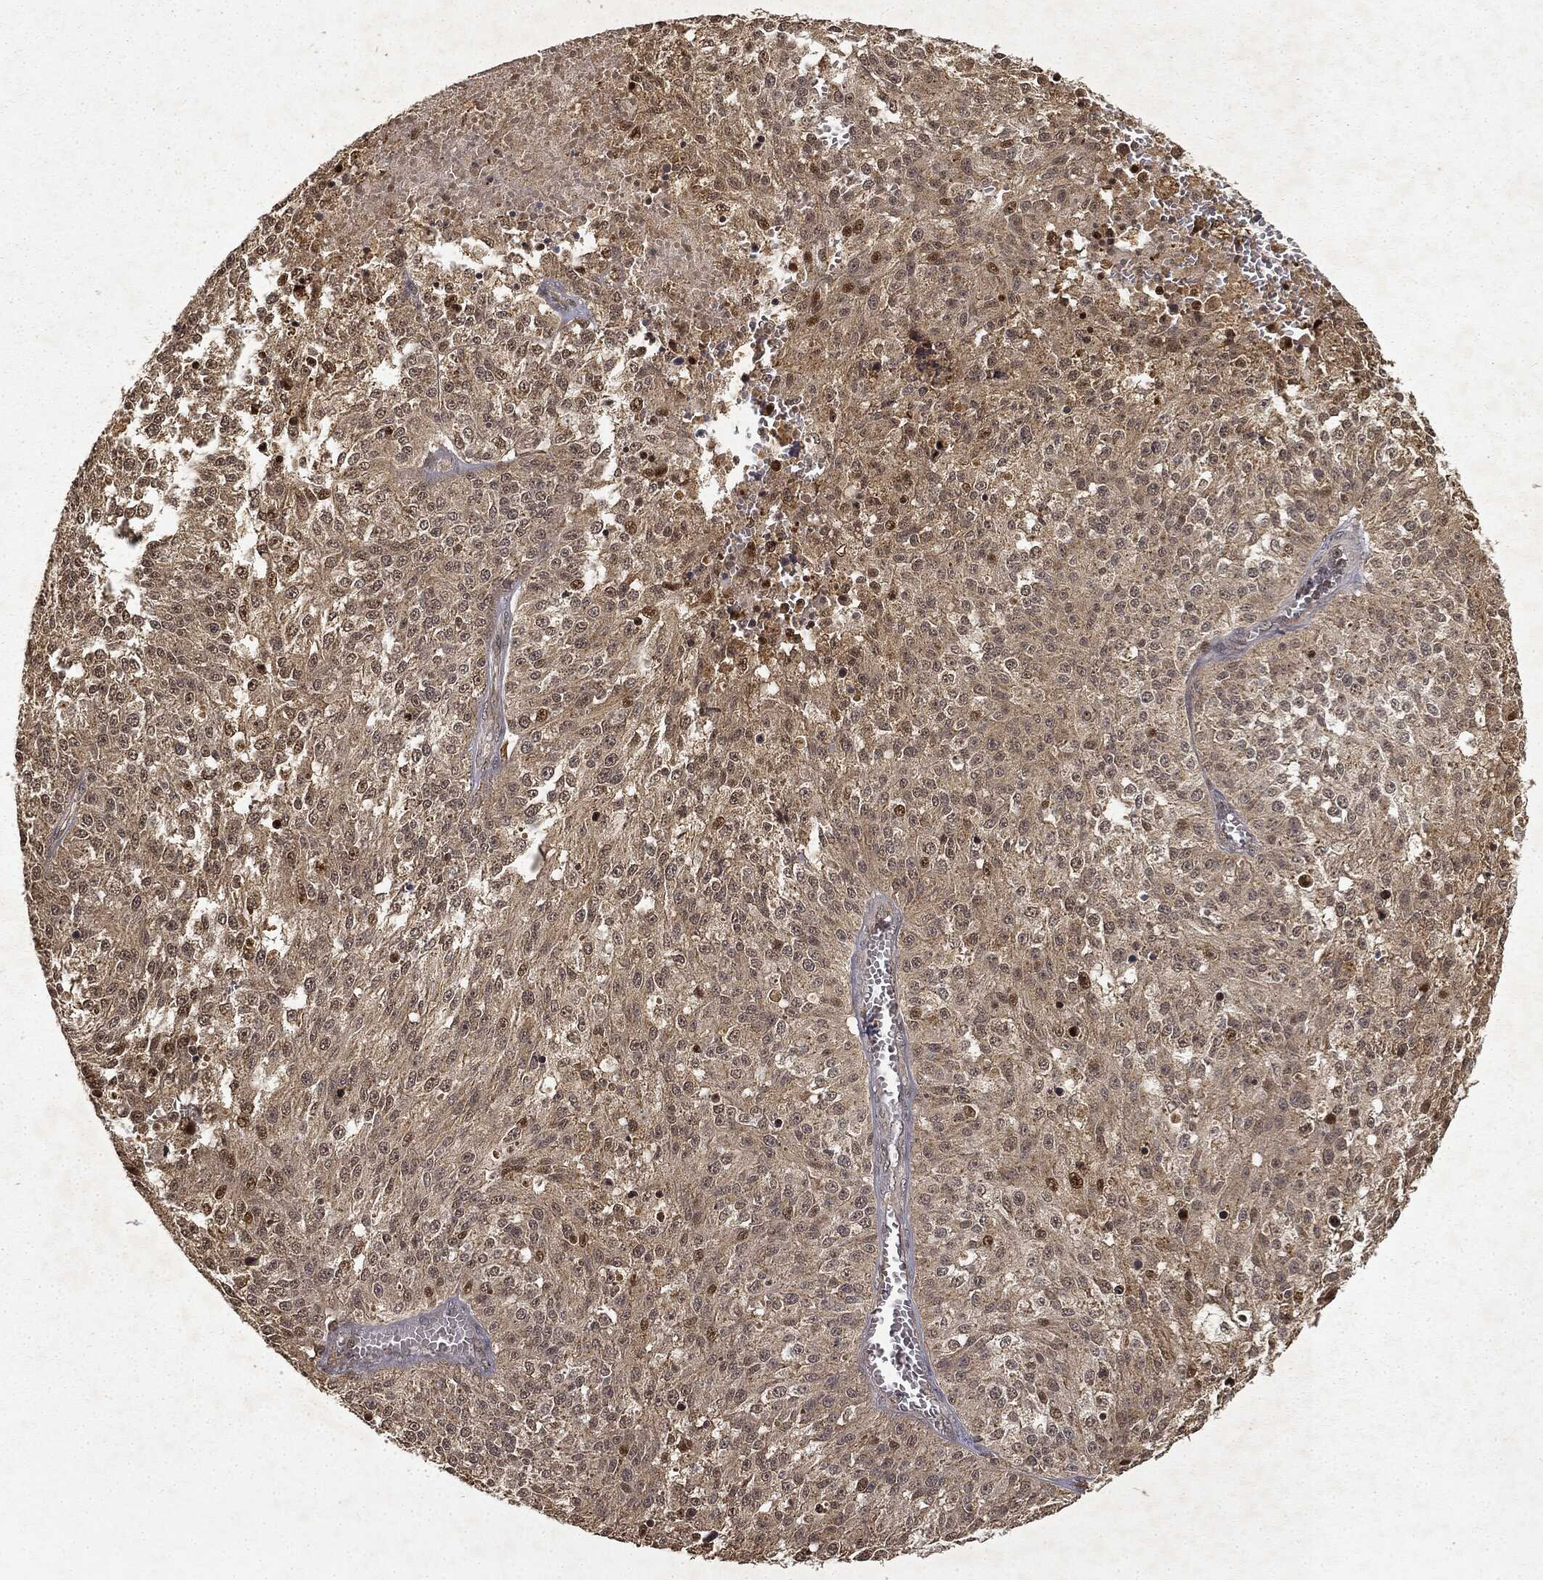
{"staining": {"intensity": "moderate", "quantity": "<25%", "location": "nuclear"}, "tissue": "melanoma", "cell_type": "Tumor cells", "image_type": "cancer", "snomed": [{"axis": "morphology", "description": "Malignant melanoma, Metastatic site"}, {"axis": "topography", "description": "Lymph node"}], "caption": "There is low levels of moderate nuclear positivity in tumor cells of melanoma, as demonstrated by immunohistochemical staining (brown color).", "gene": "ZNHIT6", "patient": {"sex": "female", "age": 64}}